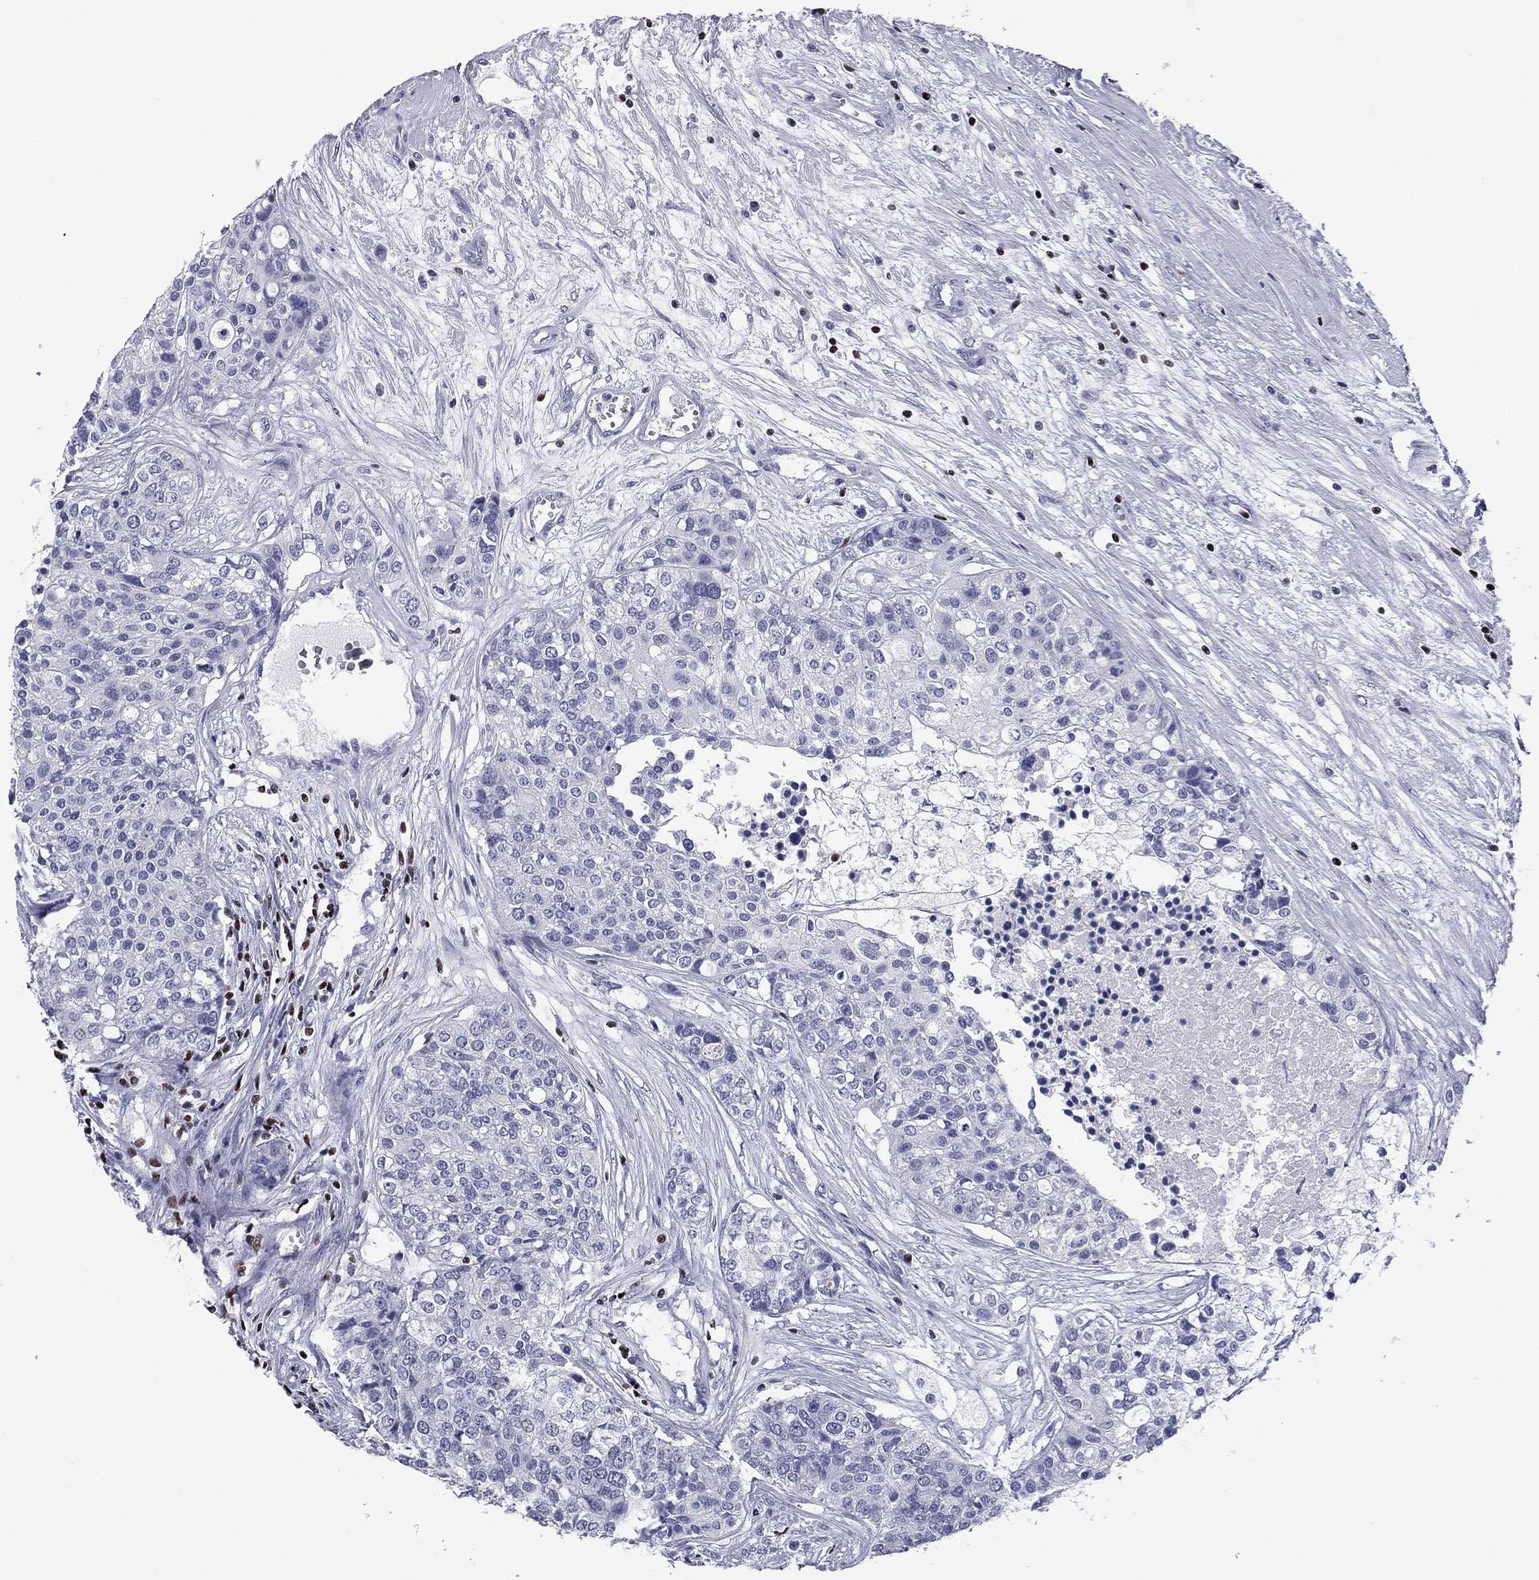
{"staining": {"intensity": "negative", "quantity": "none", "location": "none"}, "tissue": "carcinoid", "cell_type": "Tumor cells", "image_type": "cancer", "snomed": [{"axis": "morphology", "description": "Carcinoid, malignant, NOS"}, {"axis": "topography", "description": "Colon"}], "caption": "Immunohistochemistry photomicrograph of neoplastic tissue: carcinoid stained with DAB (3,3'-diaminobenzidine) shows no significant protein positivity in tumor cells.", "gene": "IKZF3", "patient": {"sex": "male", "age": 81}}